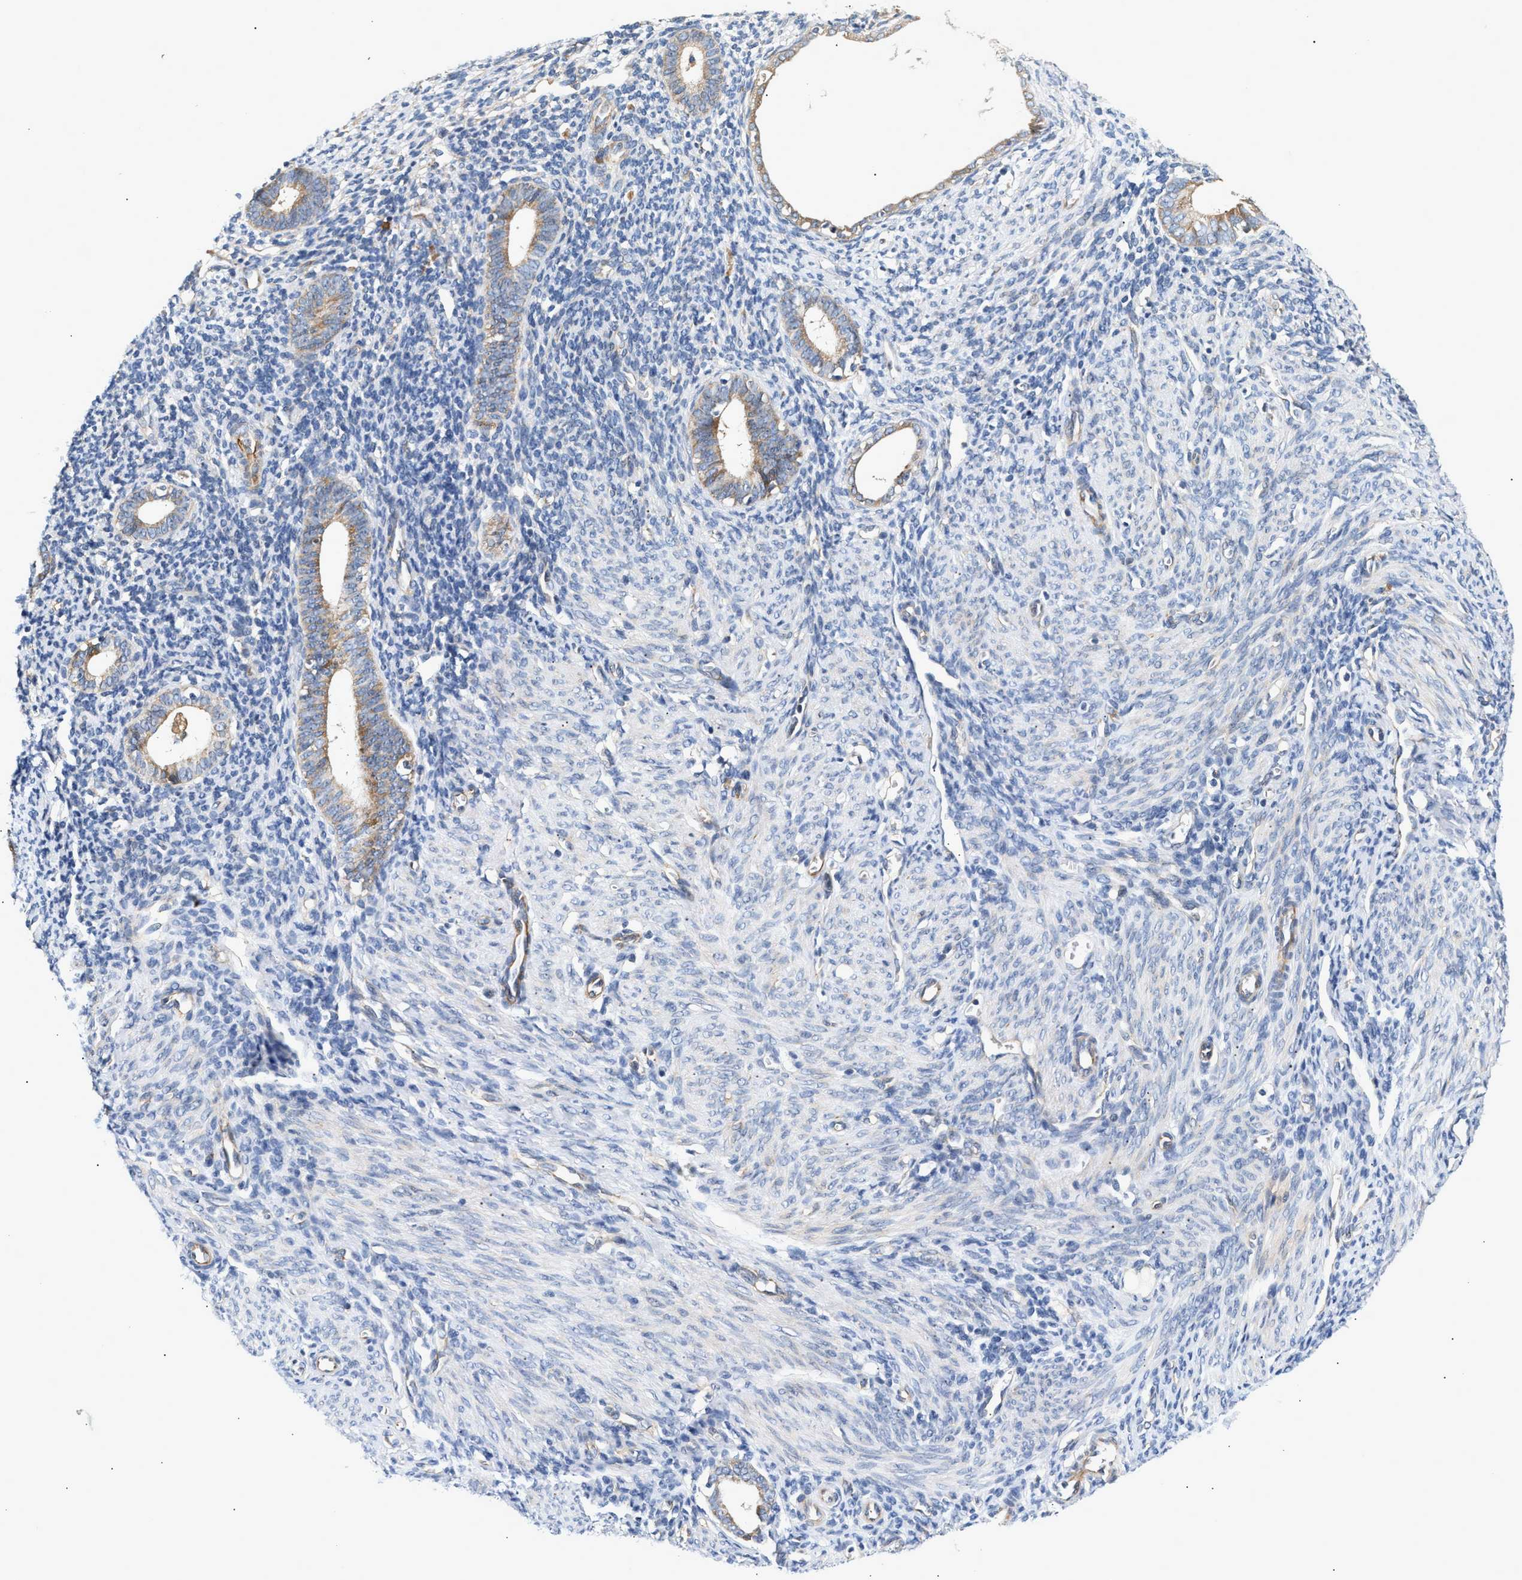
{"staining": {"intensity": "weak", "quantity": "<25%", "location": "cytoplasmic/membranous"}, "tissue": "endometrium", "cell_type": "Cells in endometrial stroma", "image_type": "normal", "snomed": [{"axis": "morphology", "description": "Normal tissue, NOS"}, {"axis": "morphology", "description": "Adenocarcinoma, NOS"}, {"axis": "topography", "description": "Endometrium"}], "caption": "This is a micrograph of immunohistochemistry staining of unremarkable endometrium, which shows no expression in cells in endometrial stroma. Brightfield microscopy of immunohistochemistry stained with DAB (3,3'-diaminobenzidine) (brown) and hematoxylin (blue), captured at high magnification.", "gene": "IFT74", "patient": {"sex": "female", "age": 57}}